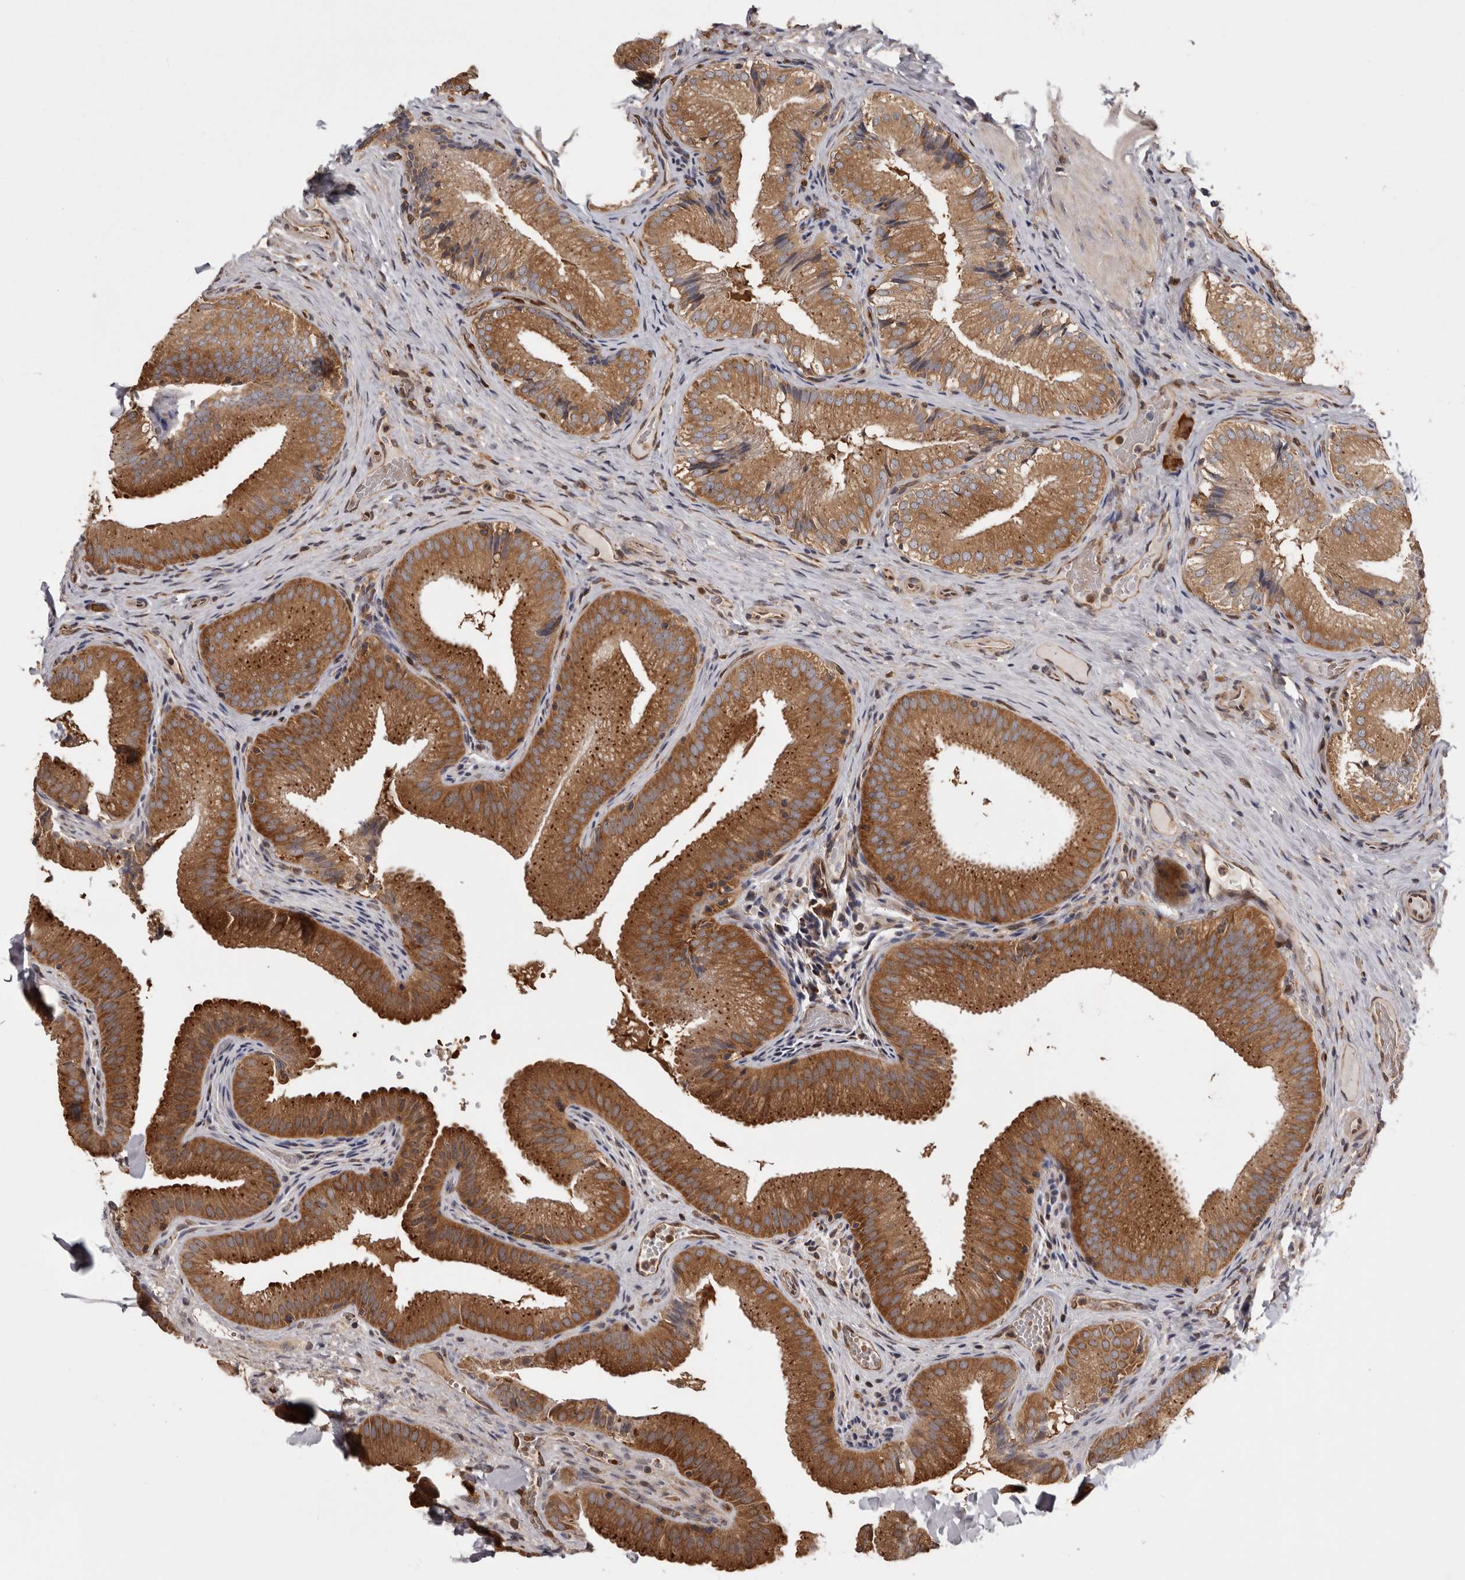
{"staining": {"intensity": "moderate", "quantity": ">75%", "location": "cytoplasmic/membranous"}, "tissue": "gallbladder", "cell_type": "Glandular cells", "image_type": "normal", "snomed": [{"axis": "morphology", "description": "Normal tissue, NOS"}, {"axis": "topography", "description": "Gallbladder"}], "caption": "DAB immunohistochemical staining of unremarkable human gallbladder exhibits moderate cytoplasmic/membranous protein staining in about >75% of glandular cells.", "gene": "DARS1", "patient": {"sex": "female", "age": 30}}